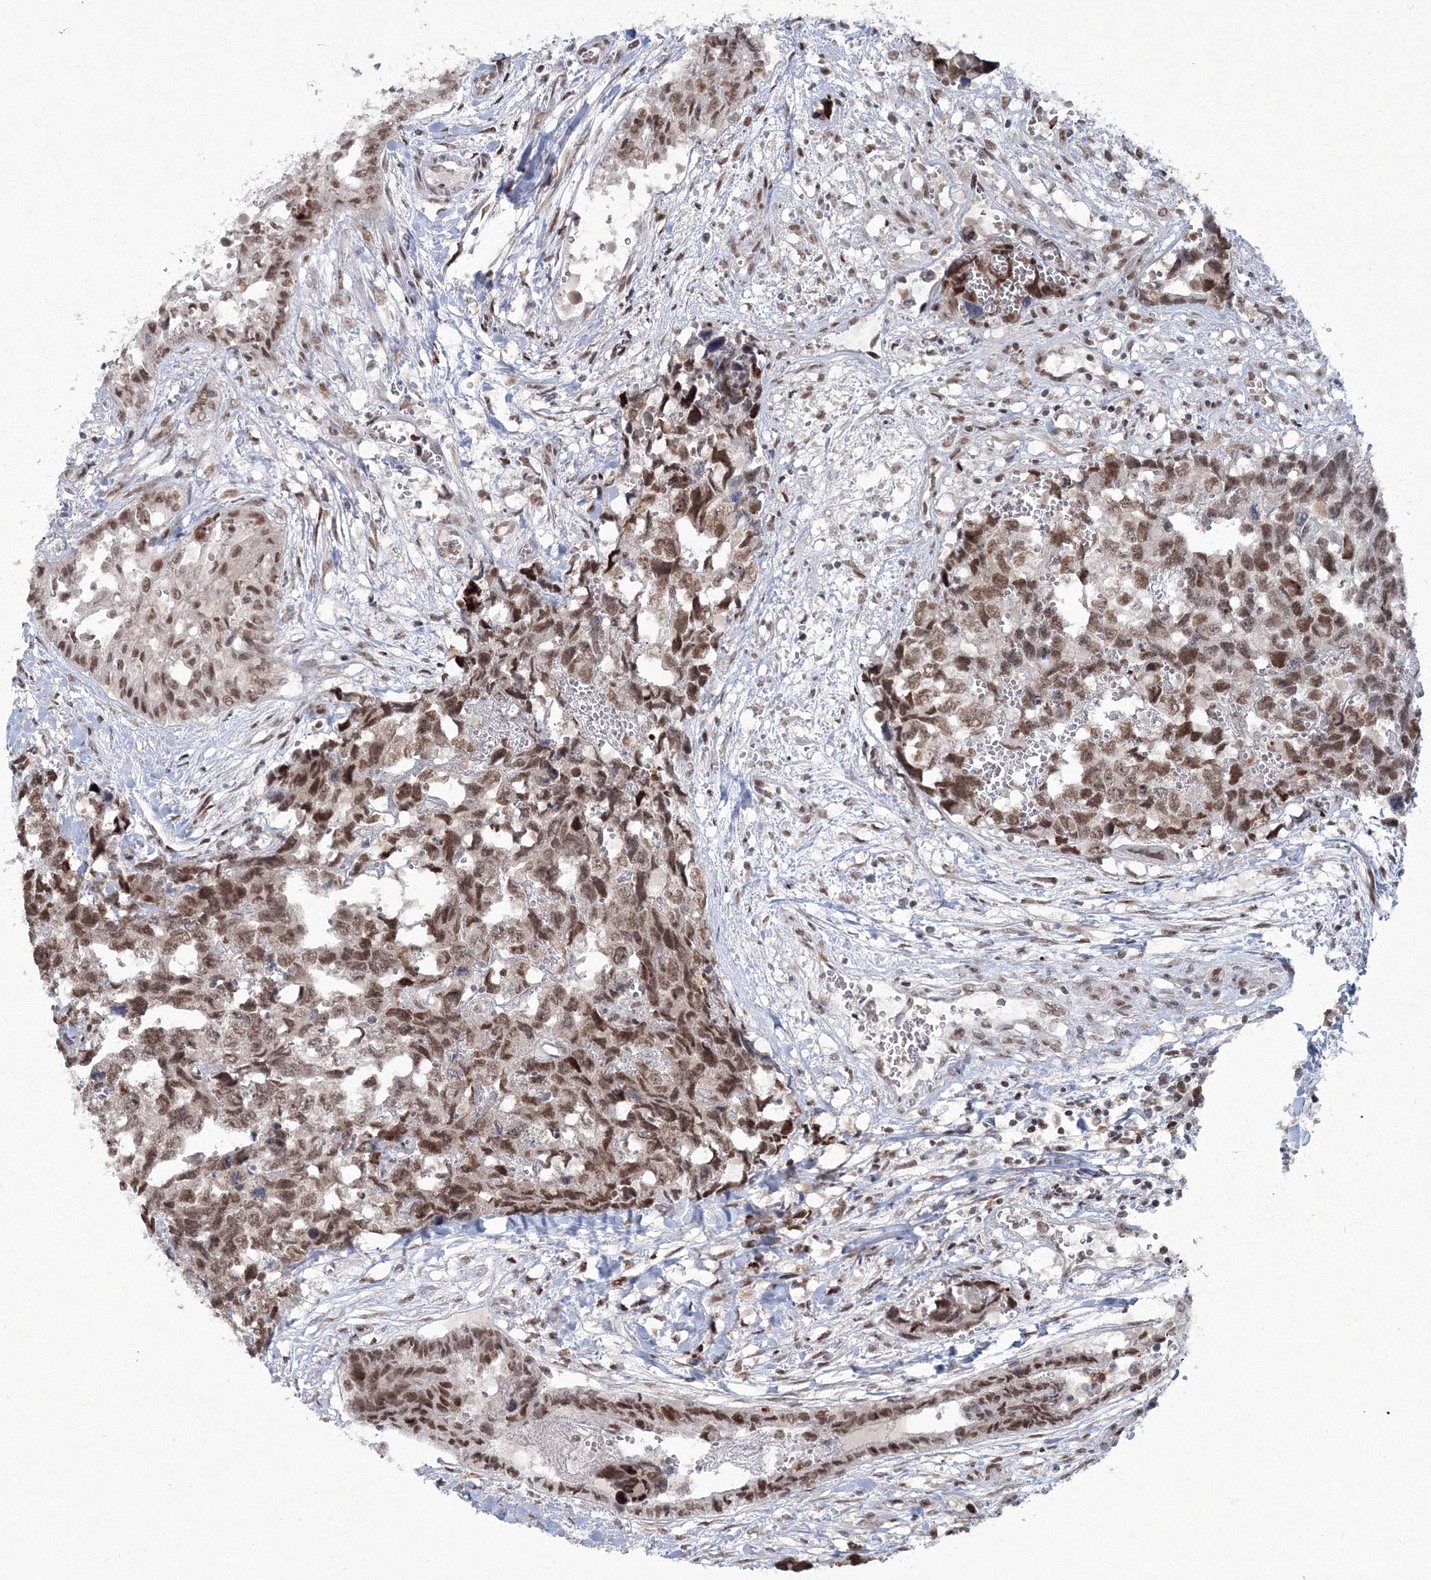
{"staining": {"intensity": "moderate", "quantity": ">75%", "location": "nuclear"}, "tissue": "testis cancer", "cell_type": "Tumor cells", "image_type": "cancer", "snomed": [{"axis": "morphology", "description": "Carcinoma, Embryonal, NOS"}, {"axis": "topography", "description": "Testis"}], "caption": "Immunohistochemical staining of testis cancer (embryonal carcinoma) reveals medium levels of moderate nuclear protein expression in approximately >75% of tumor cells.", "gene": "C3orf33", "patient": {"sex": "male", "age": 31}}